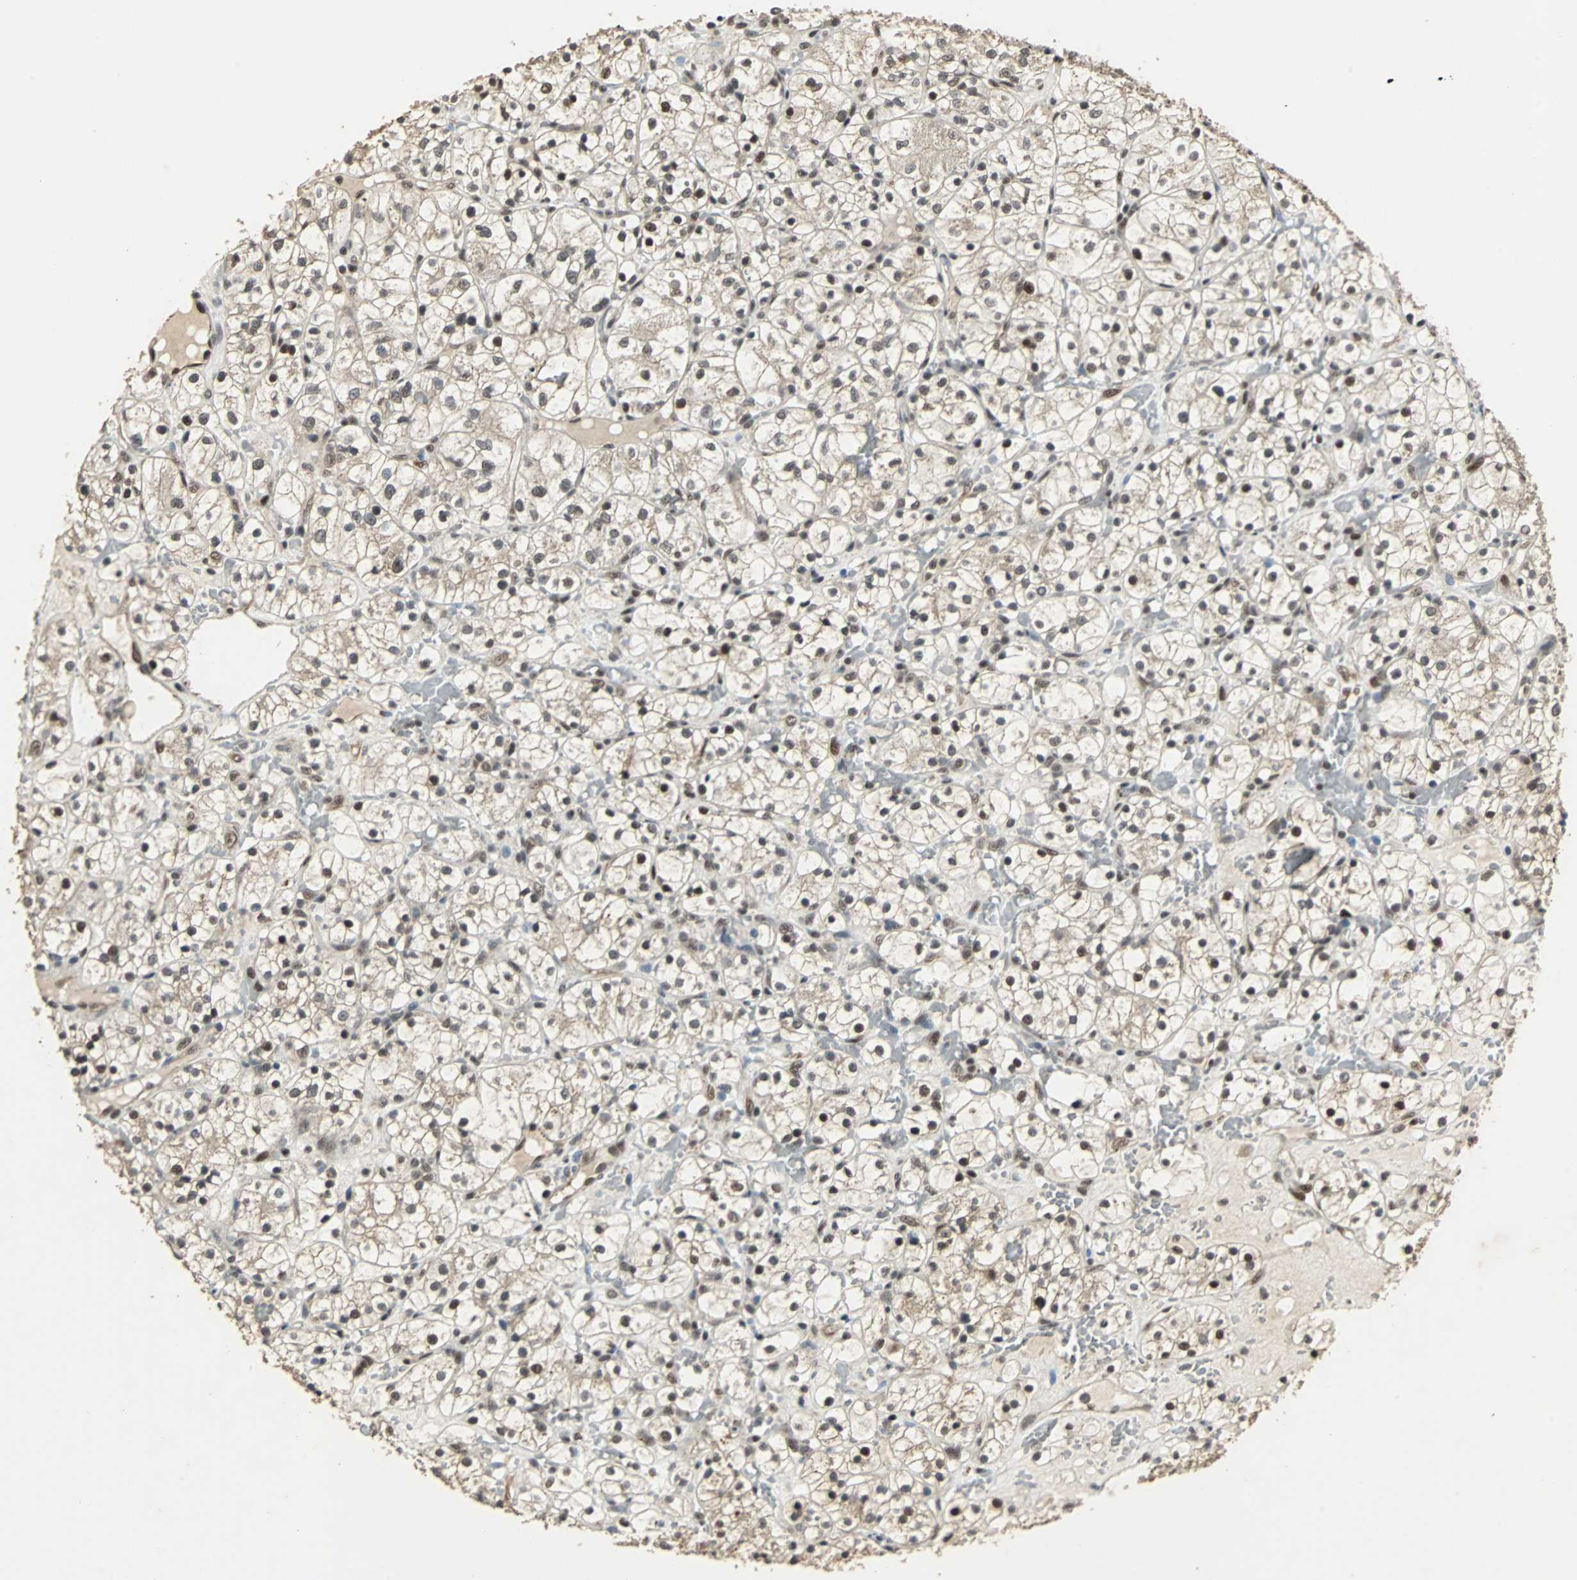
{"staining": {"intensity": "strong", "quantity": ">75%", "location": "nuclear"}, "tissue": "renal cancer", "cell_type": "Tumor cells", "image_type": "cancer", "snomed": [{"axis": "morphology", "description": "Adenocarcinoma, NOS"}, {"axis": "topography", "description": "Kidney"}], "caption": "Immunohistochemical staining of renal cancer (adenocarcinoma) shows high levels of strong nuclear protein staining in about >75% of tumor cells.", "gene": "MED4", "patient": {"sex": "female", "age": 60}}